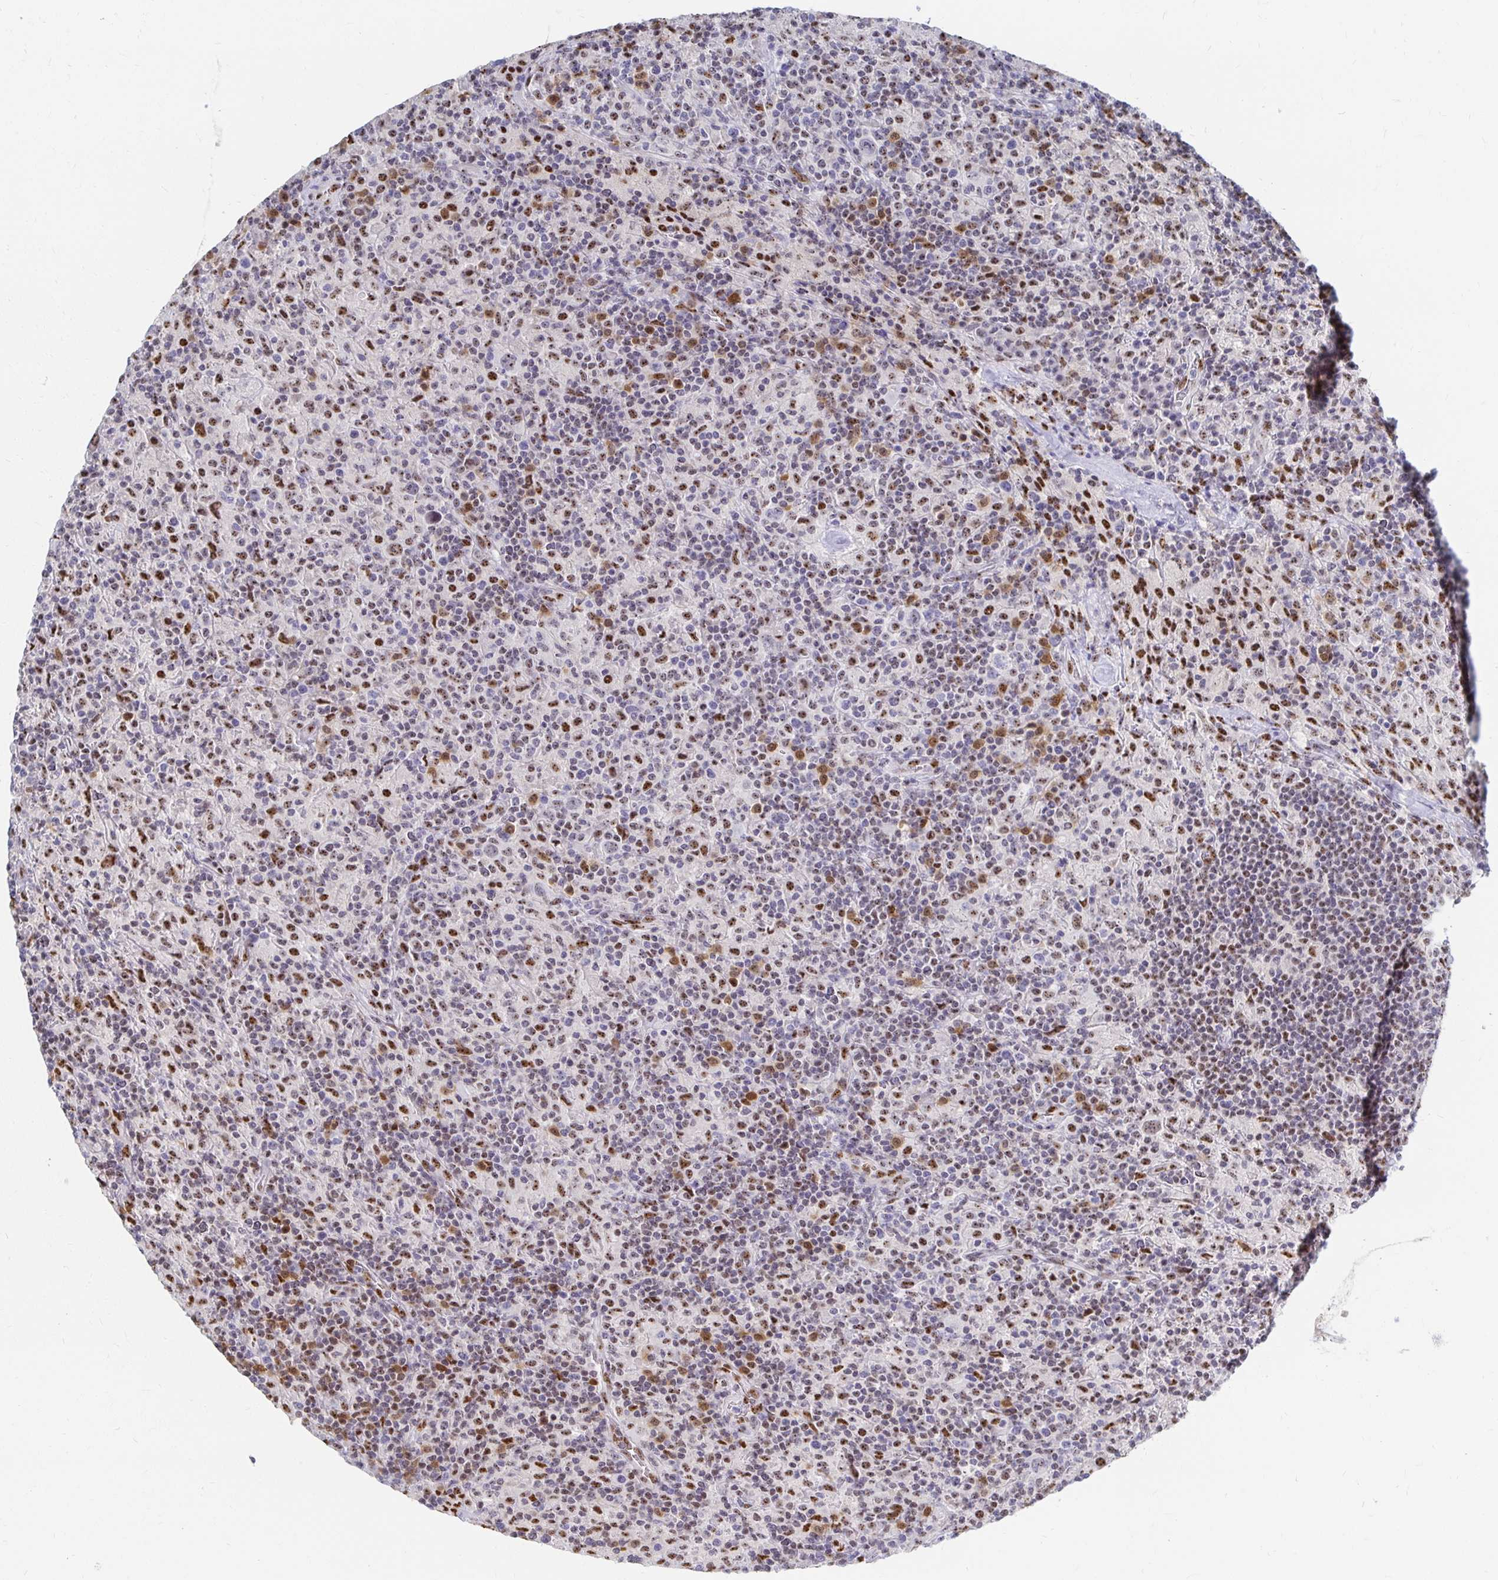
{"staining": {"intensity": "negative", "quantity": "none", "location": "none"}, "tissue": "lymphoma", "cell_type": "Tumor cells", "image_type": "cancer", "snomed": [{"axis": "morphology", "description": "Hodgkin's disease, NOS"}, {"axis": "topography", "description": "Lymph node"}], "caption": "Tumor cells show no significant positivity in Hodgkin's disease.", "gene": "CLIC3", "patient": {"sex": "male", "age": 70}}